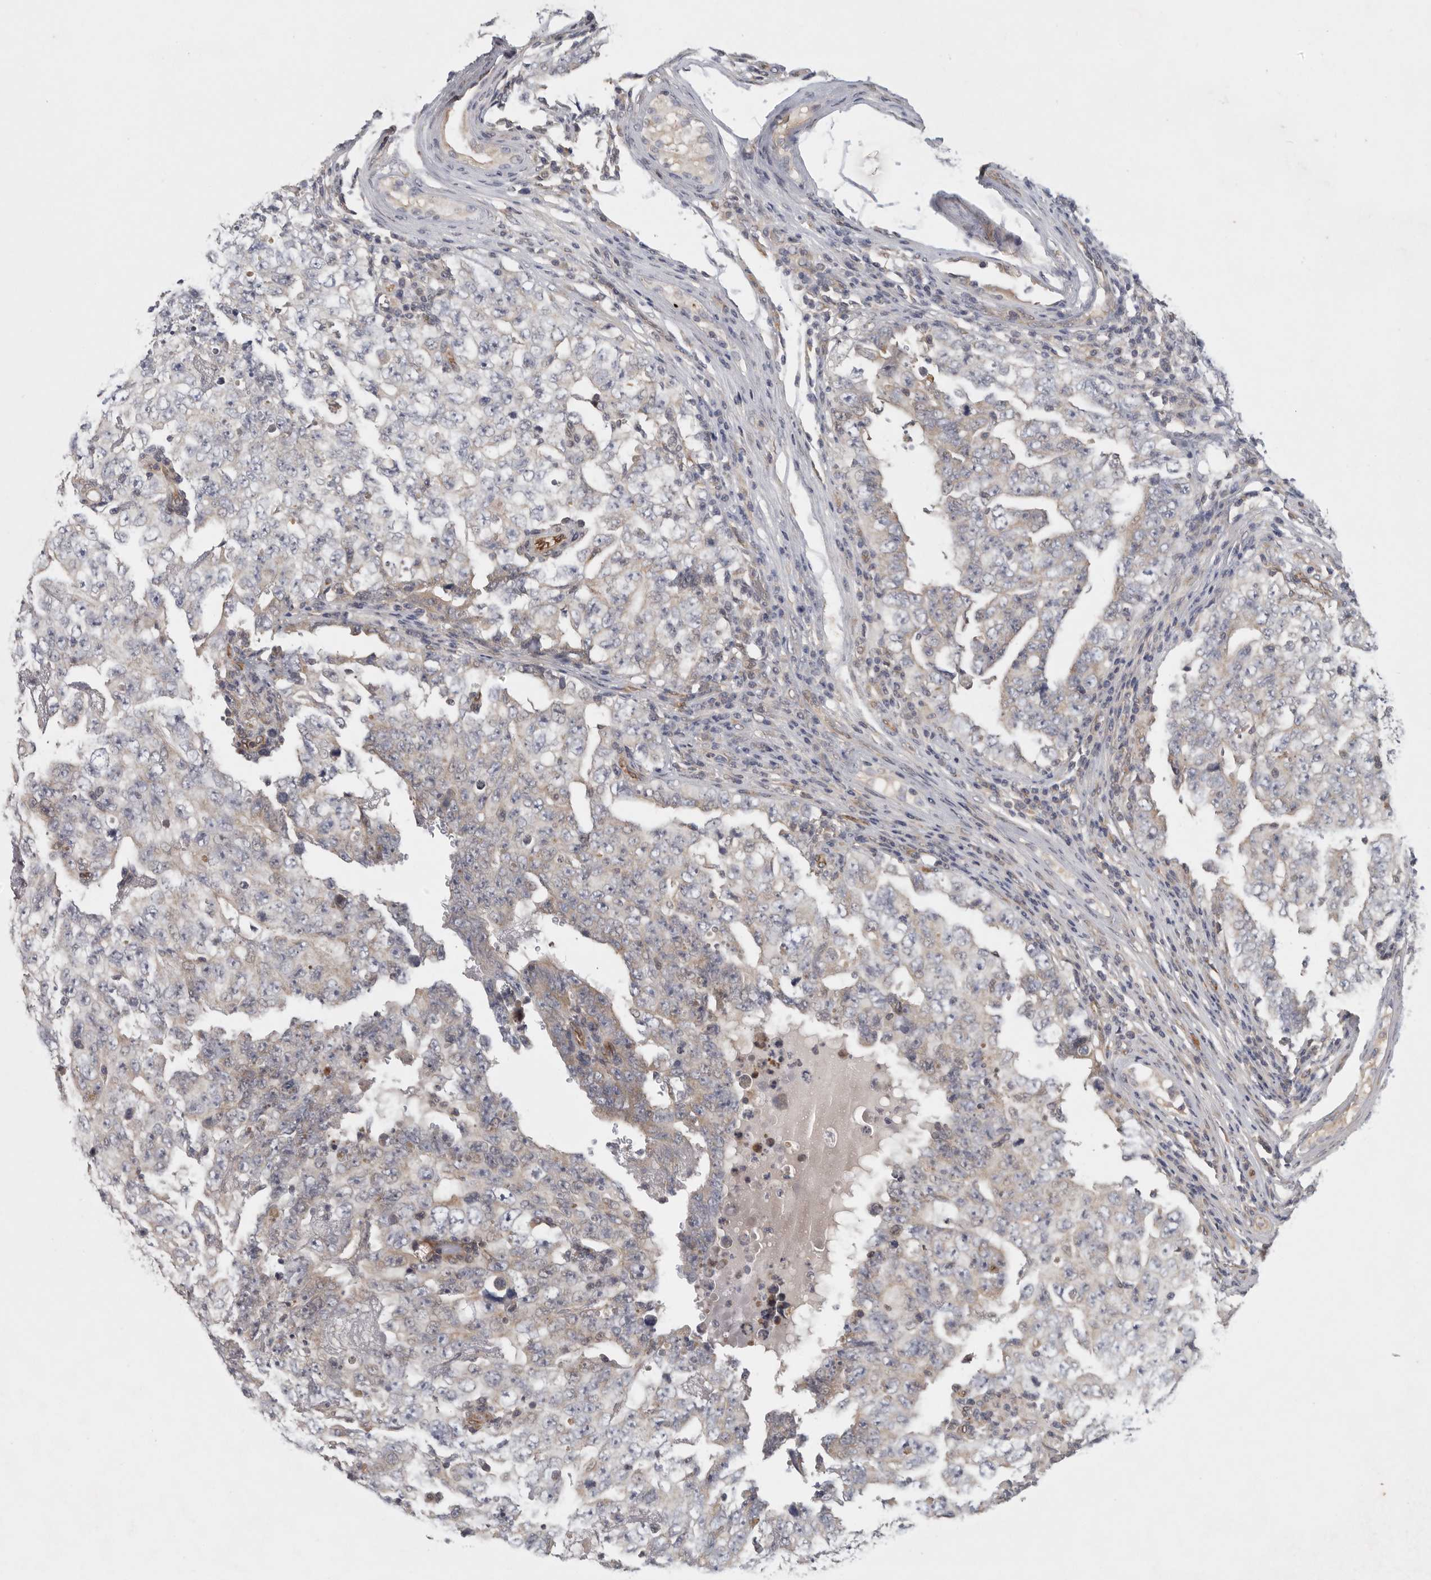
{"staining": {"intensity": "weak", "quantity": "25%-75%", "location": "cytoplasmic/membranous"}, "tissue": "testis cancer", "cell_type": "Tumor cells", "image_type": "cancer", "snomed": [{"axis": "morphology", "description": "Carcinoma, Embryonal, NOS"}, {"axis": "topography", "description": "Testis"}], "caption": "This is a micrograph of immunohistochemistry staining of embryonal carcinoma (testis), which shows weak expression in the cytoplasmic/membranous of tumor cells.", "gene": "BCAP29", "patient": {"sex": "male", "age": 26}}